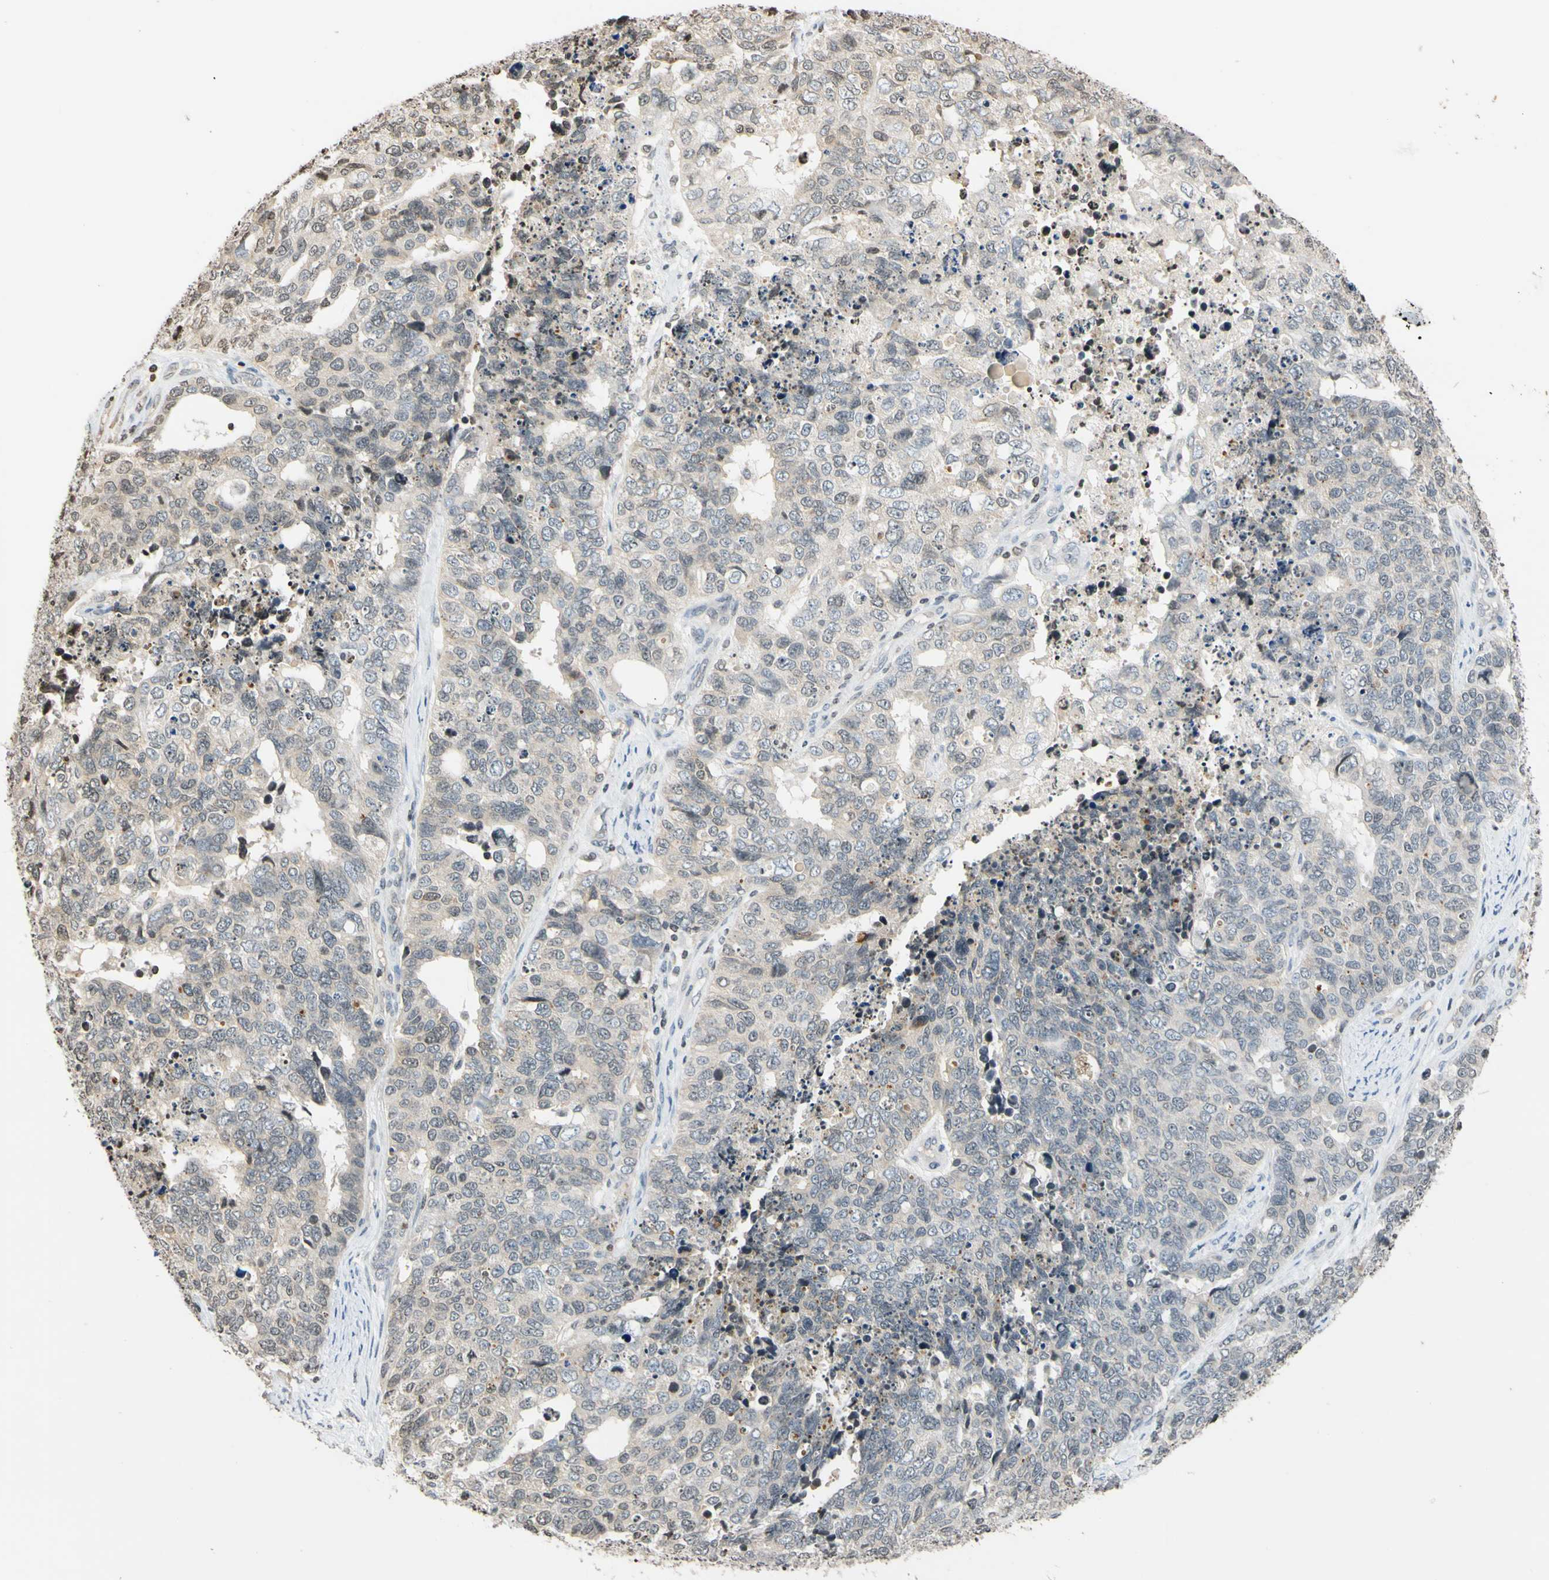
{"staining": {"intensity": "weak", "quantity": "25%-75%", "location": "cytoplasmic/membranous"}, "tissue": "cervical cancer", "cell_type": "Tumor cells", "image_type": "cancer", "snomed": [{"axis": "morphology", "description": "Squamous cell carcinoma, NOS"}, {"axis": "topography", "description": "Cervix"}], "caption": "Human cervical cancer stained for a protein (brown) shows weak cytoplasmic/membranous positive positivity in about 25%-75% of tumor cells.", "gene": "GPX4", "patient": {"sex": "female", "age": 63}}